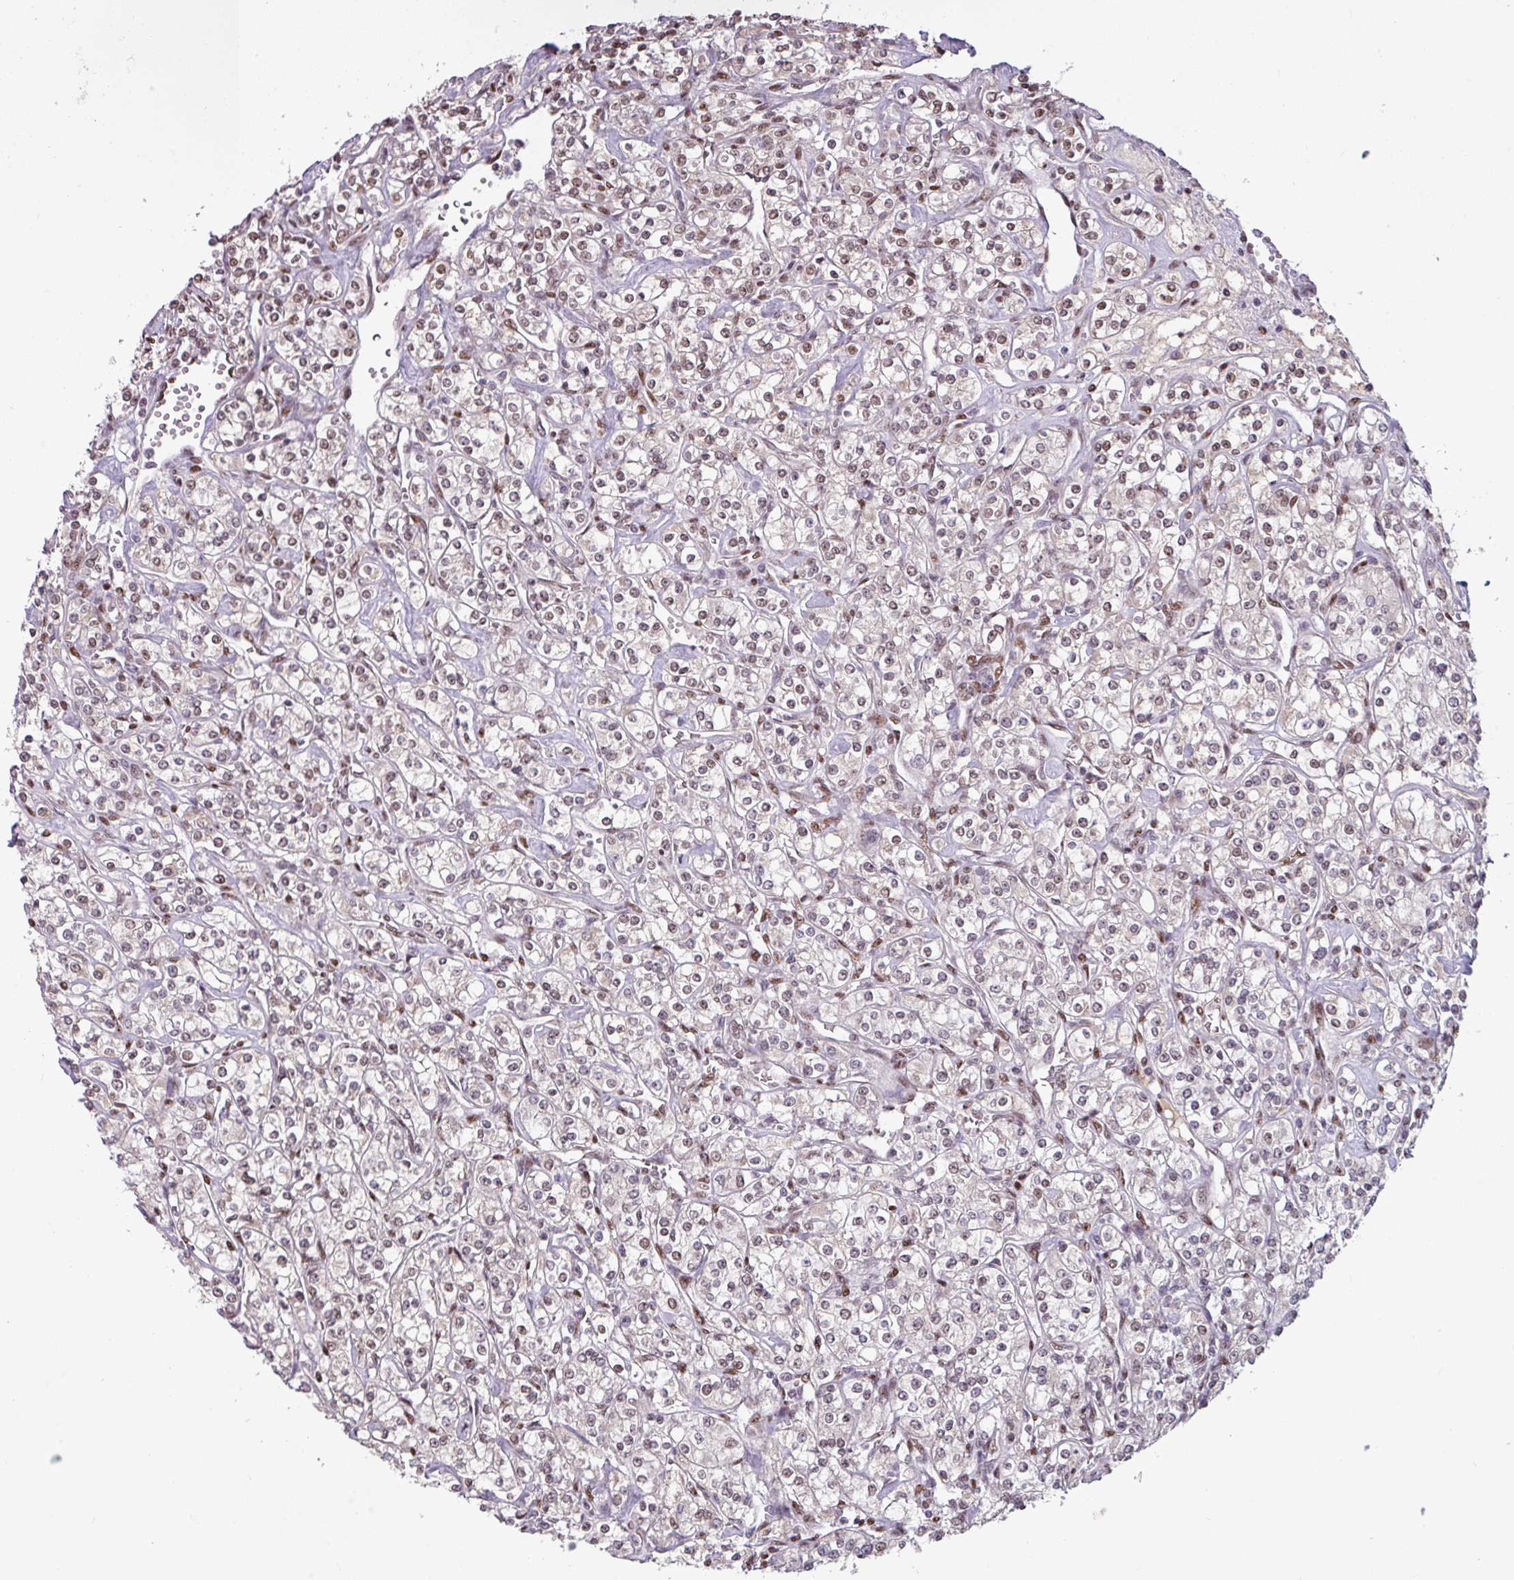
{"staining": {"intensity": "moderate", "quantity": ">75%", "location": "nuclear"}, "tissue": "renal cancer", "cell_type": "Tumor cells", "image_type": "cancer", "snomed": [{"axis": "morphology", "description": "Adenocarcinoma, NOS"}, {"axis": "topography", "description": "Kidney"}], "caption": "Human renal cancer stained with a protein marker exhibits moderate staining in tumor cells.", "gene": "IRF2BPL", "patient": {"sex": "male", "age": 77}}